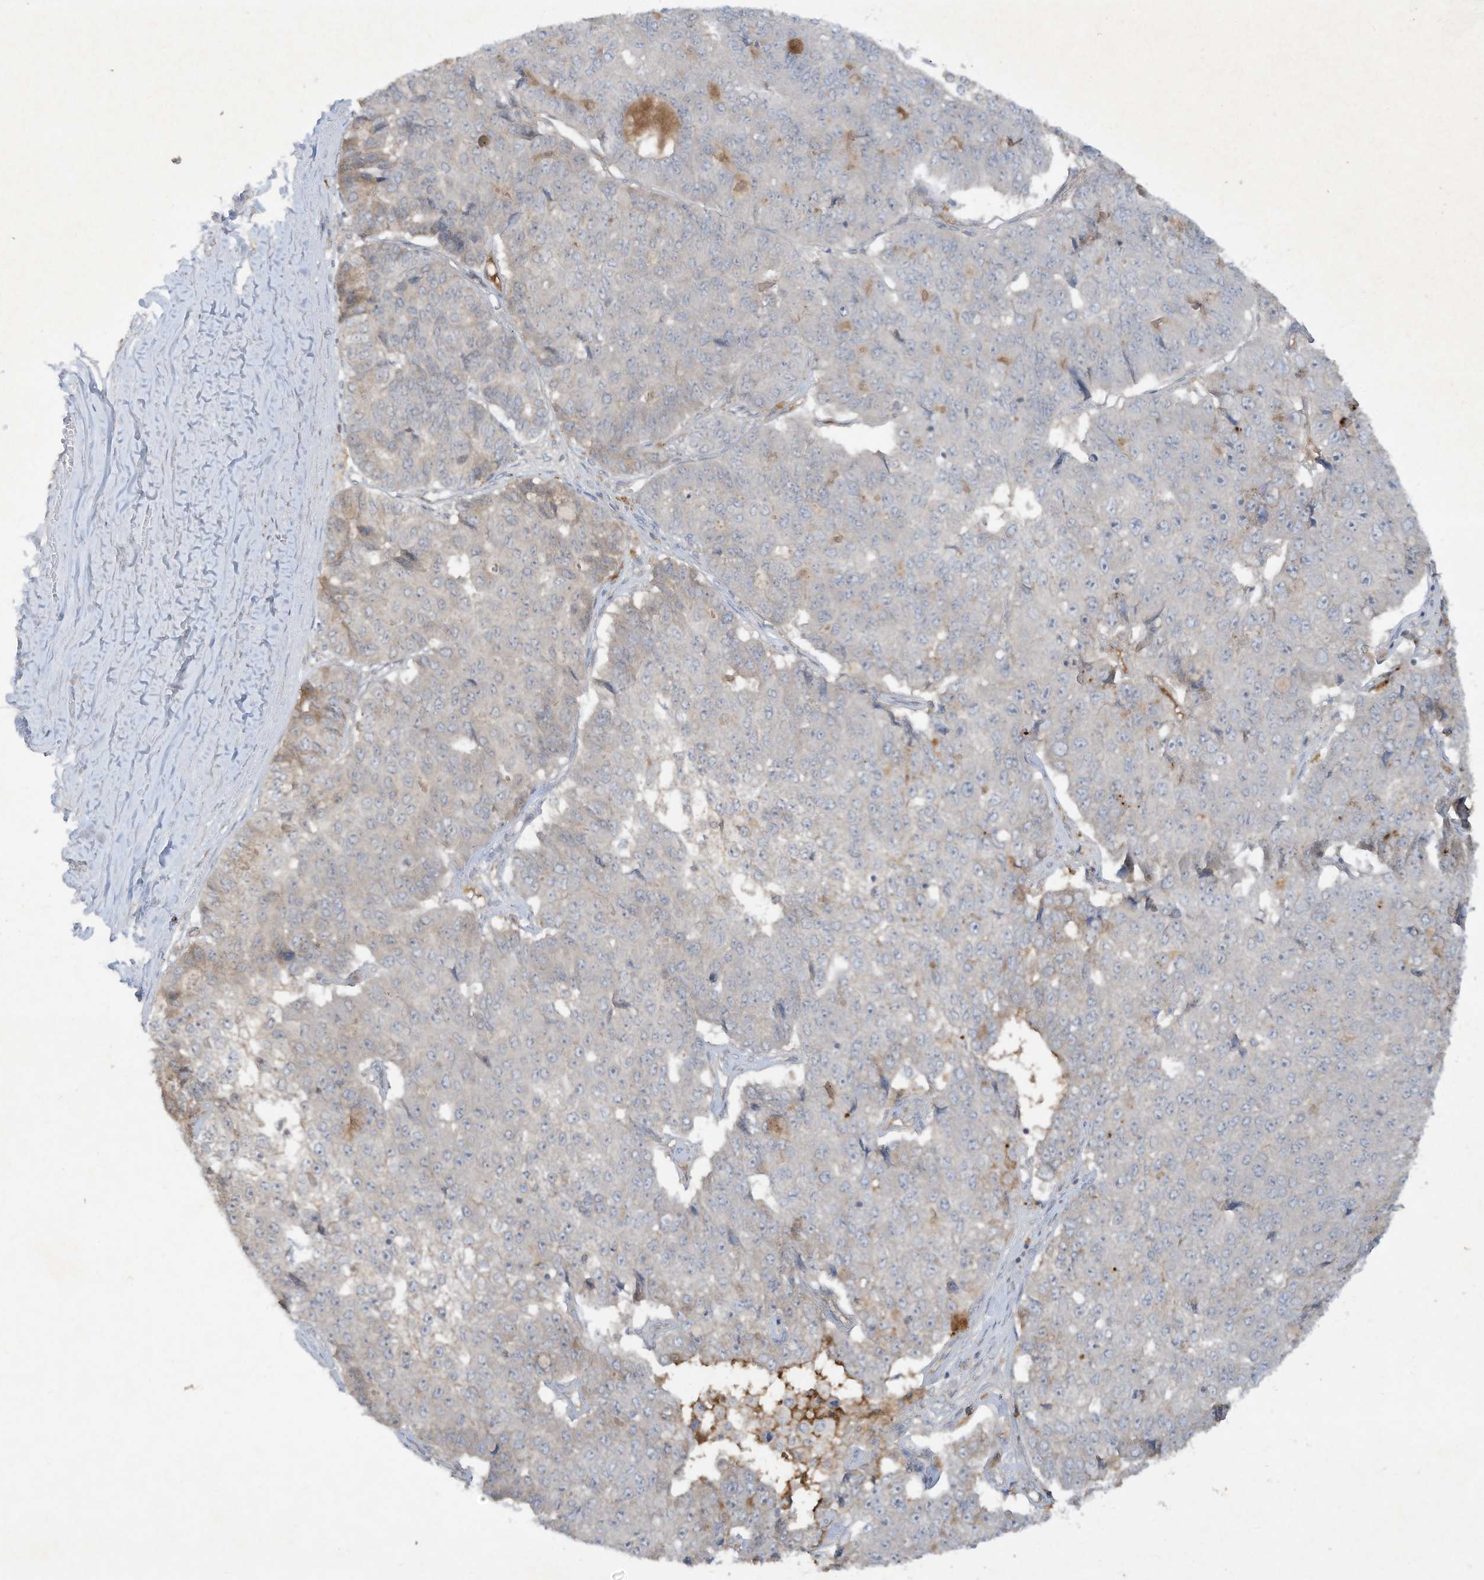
{"staining": {"intensity": "negative", "quantity": "none", "location": "none"}, "tissue": "pancreatic cancer", "cell_type": "Tumor cells", "image_type": "cancer", "snomed": [{"axis": "morphology", "description": "Adenocarcinoma, NOS"}, {"axis": "topography", "description": "Pancreas"}], "caption": "There is no significant expression in tumor cells of pancreatic adenocarcinoma.", "gene": "FETUB", "patient": {"sex": "male", "age": 50}}